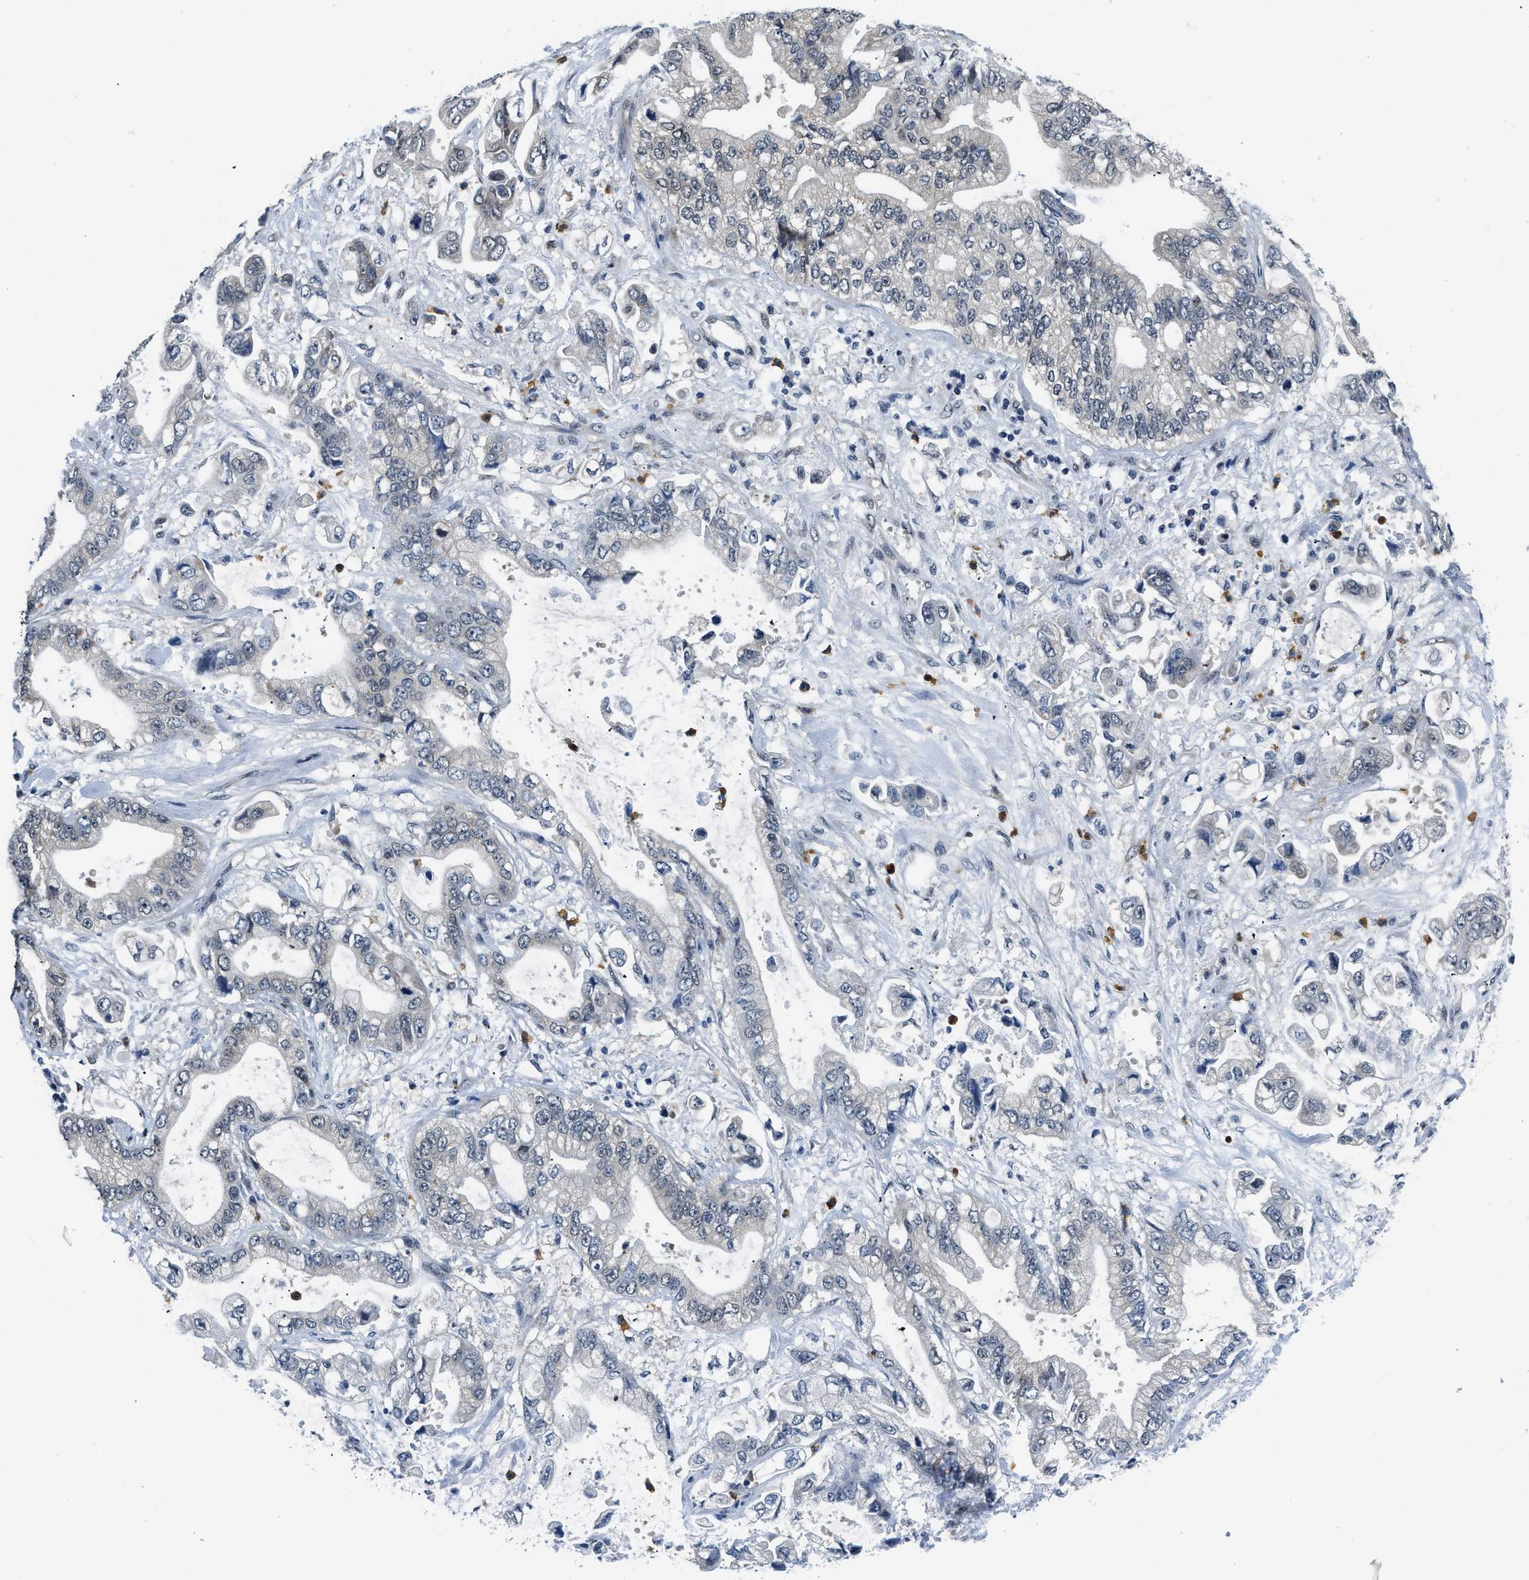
{"staining": {"intensity": "weak", "quantity": "<25%", "location": "cytoplasmic/membranous"}, "tissue": "stomach cancer", "cell_type": "Tumor cells", "image_type": "cancer", "snomed": [{"axis": "morphology", "description": "Normal tissue, NOS"}, {"axis": "morphology", "description": "Adenocarcinoma, NOS"}, {"axis": "topography", "description": "Stomach"}], "caption": "This is an IHC photomicrograph of stomach adenocarcinoma. There is no positivity in tumor cells.", "gene": "SMAD4", "patient": {"sex": "male", "age": 62}}